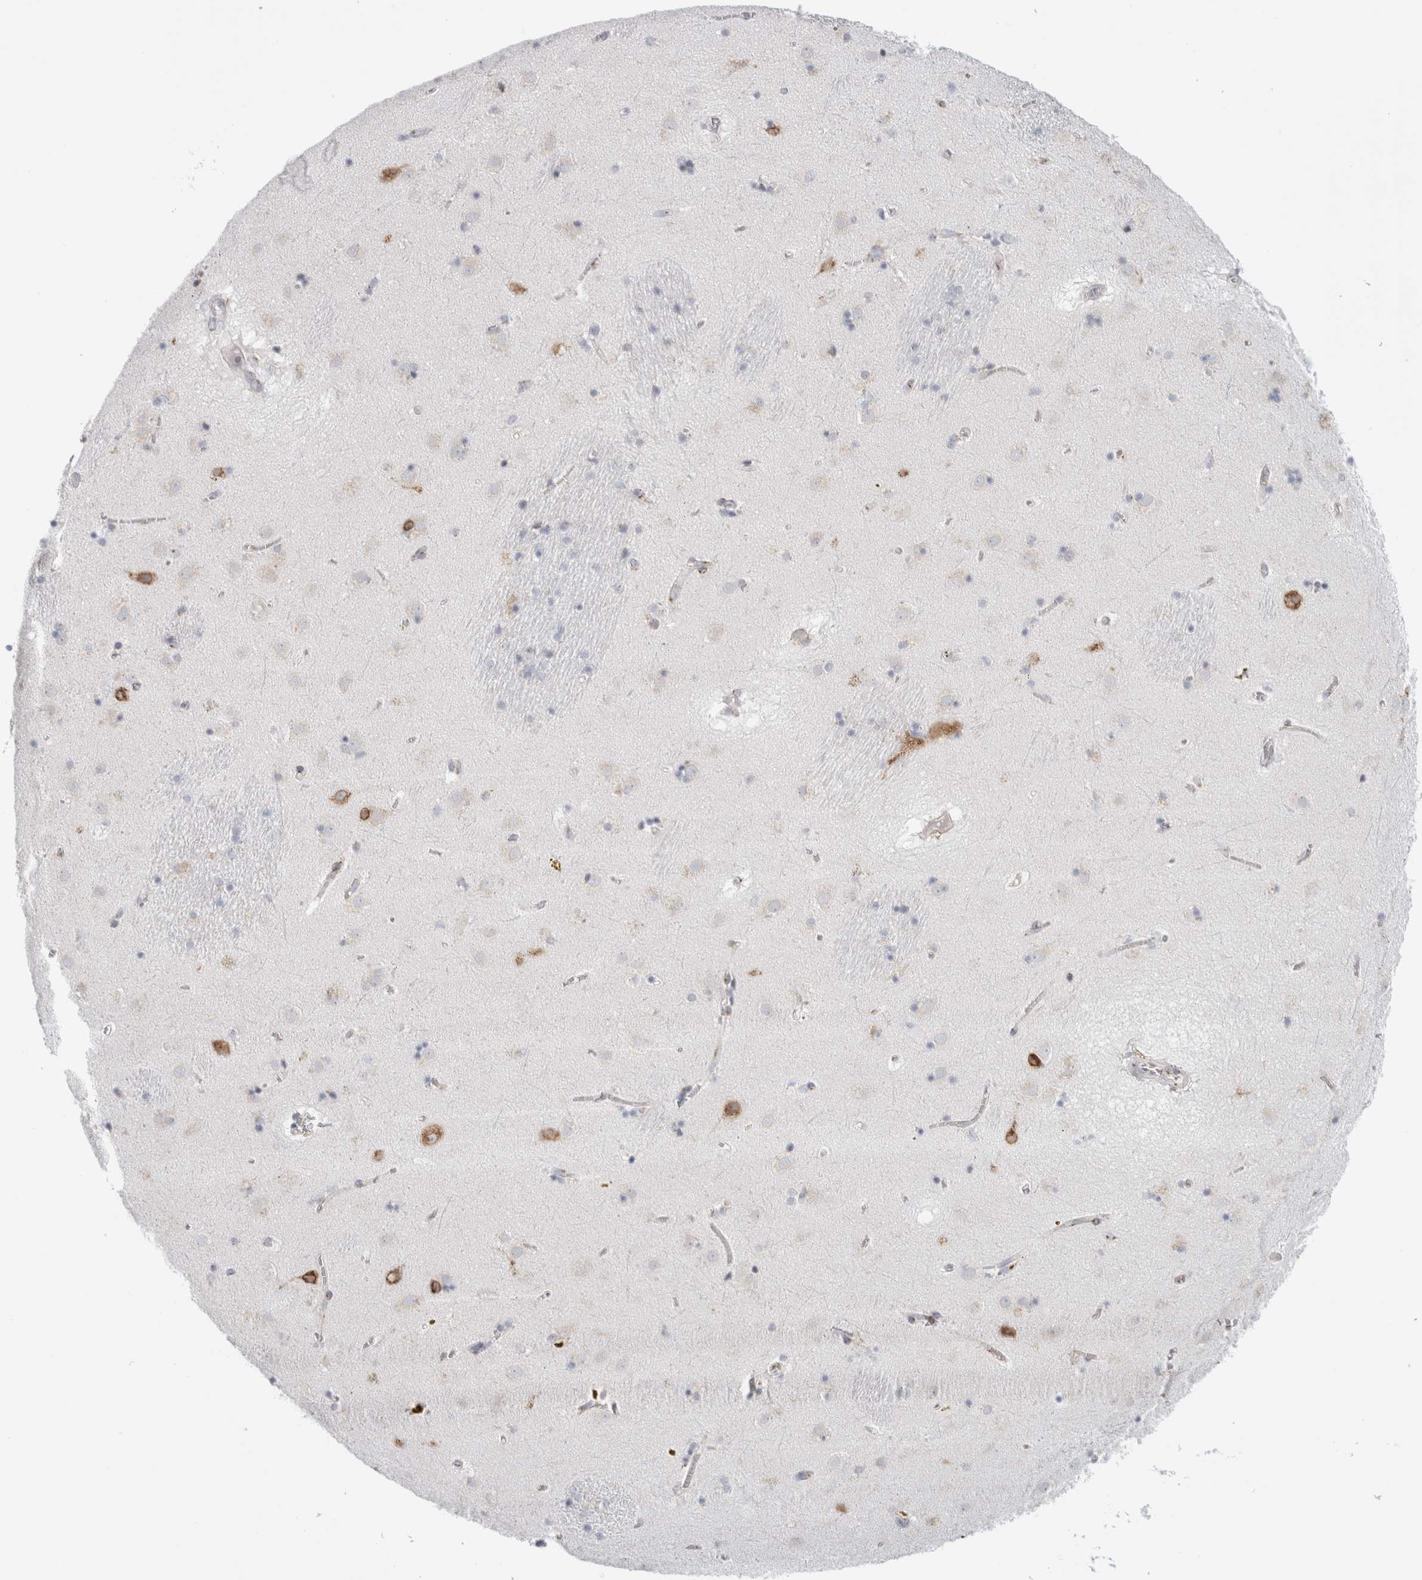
{"staining": {"intensity": "moderate", "quantity": "<25%", "location": "cytoplasmic/membranous"}, "tissue": "caudate", "cell_type": "Glial cells", "image_type": "normal", "snomed": [{"axis": "morphology", "description": "Normal tissue, NOS"}, {"axis": "topography", "description": "Lateral ventricle wall"}], "caption": "A brown stain shows moderate cytoplasmic/membranous staining of a protein in glial cells of unremarkable caudate.", "gene": "MCFD2", "patient": {"sex": "male", "age": 70}}